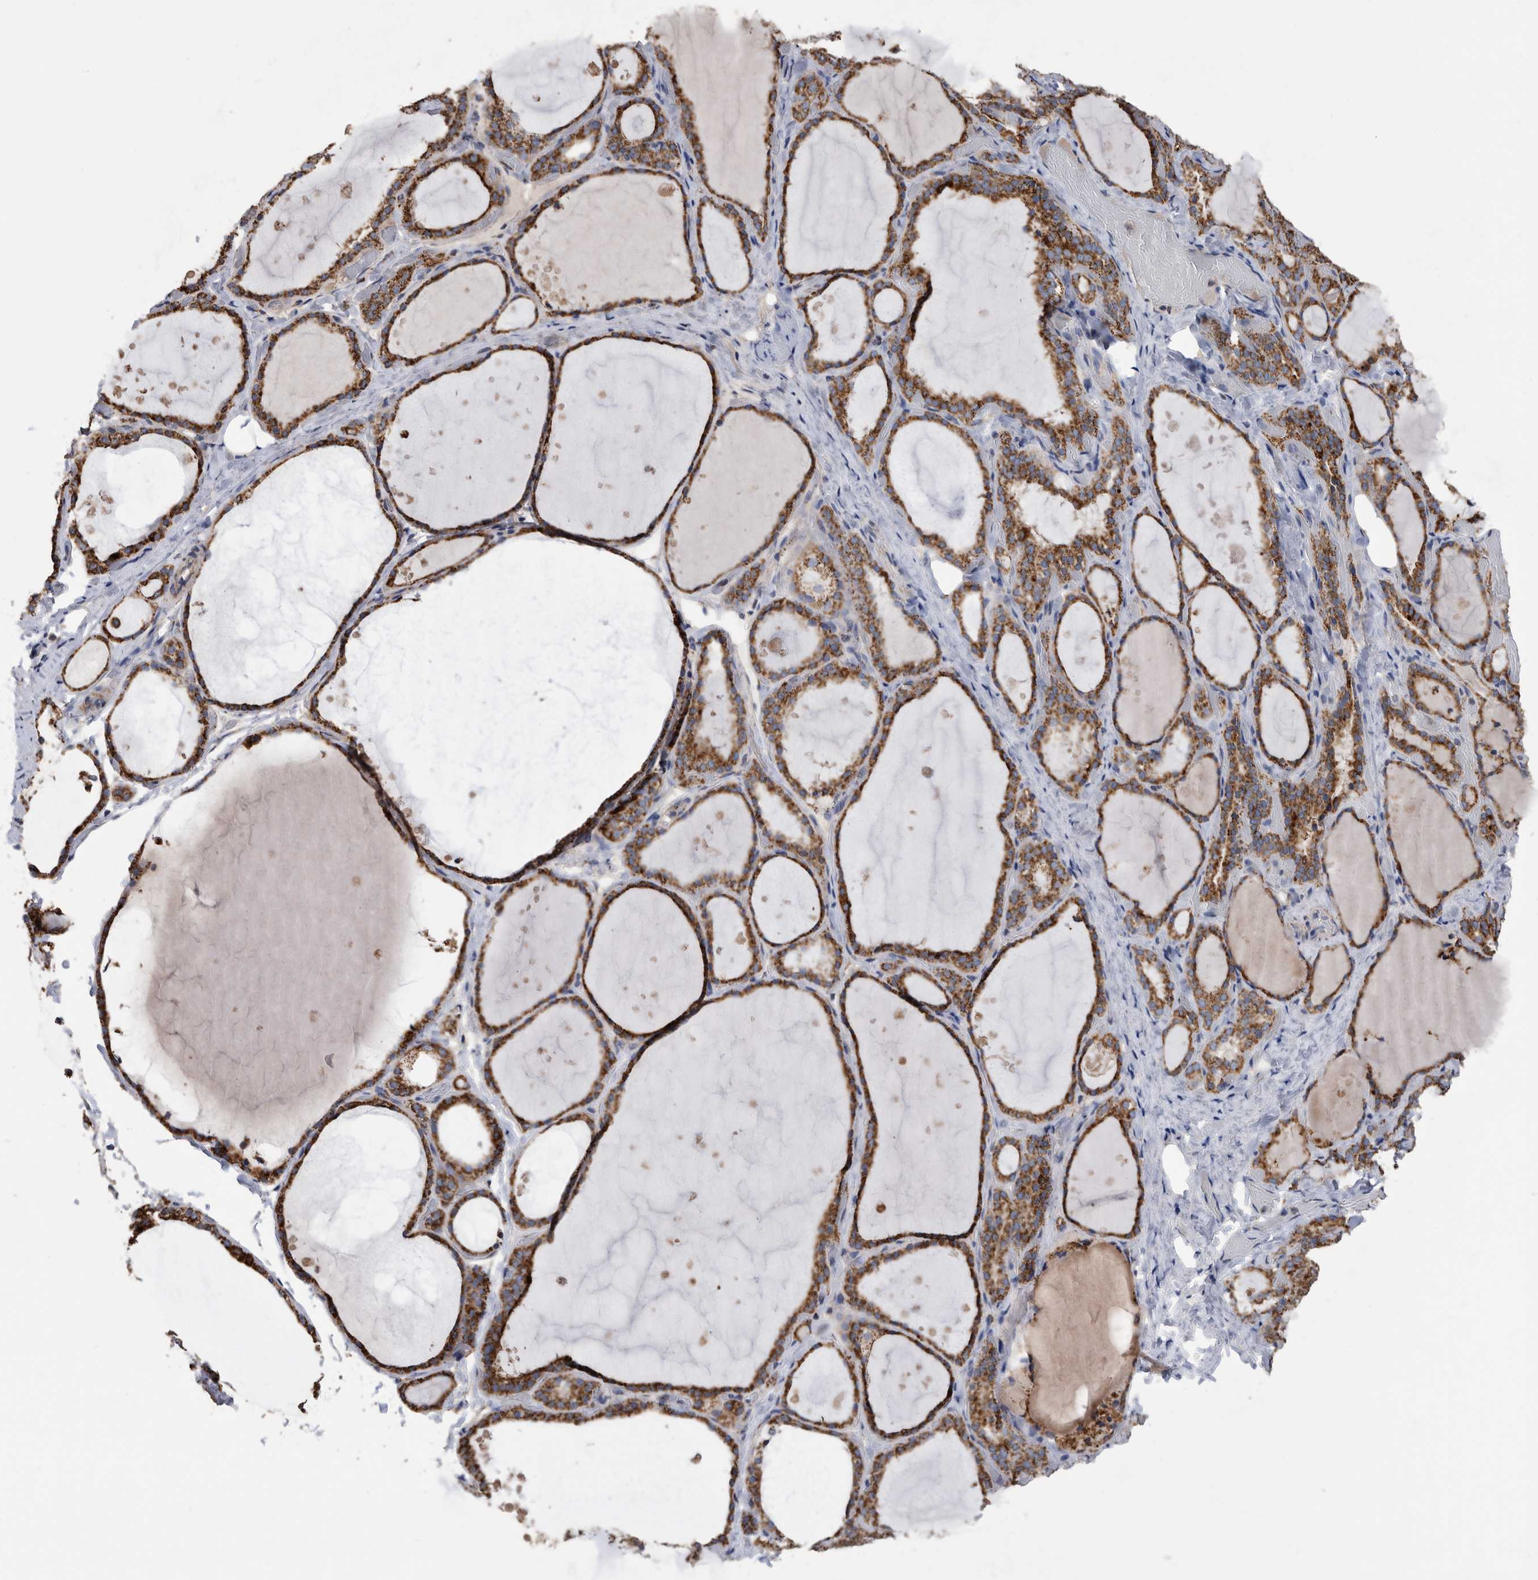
{"staining": {"intensity": "strong", "quantity": ">75%", "location": "cytoplasmic/membranous"}, "tissue": "thyroid gland", "cell_type": "Glandular cells", "image_type": "normal", "snomed": [{"axis": "morphology", "description": "Normal tissue, NOS"}, {"axis": "topography", "description": "Thyroid gland"}], "caption": "This is a histology image of immunohistochemistry (IHC) staining of normal thyroid gland, which shows strong expression in the cytoplasmic/membranous of glandular cells.", "gene": "WFDC1", "patient": {"sex": "female", "age": 44}}